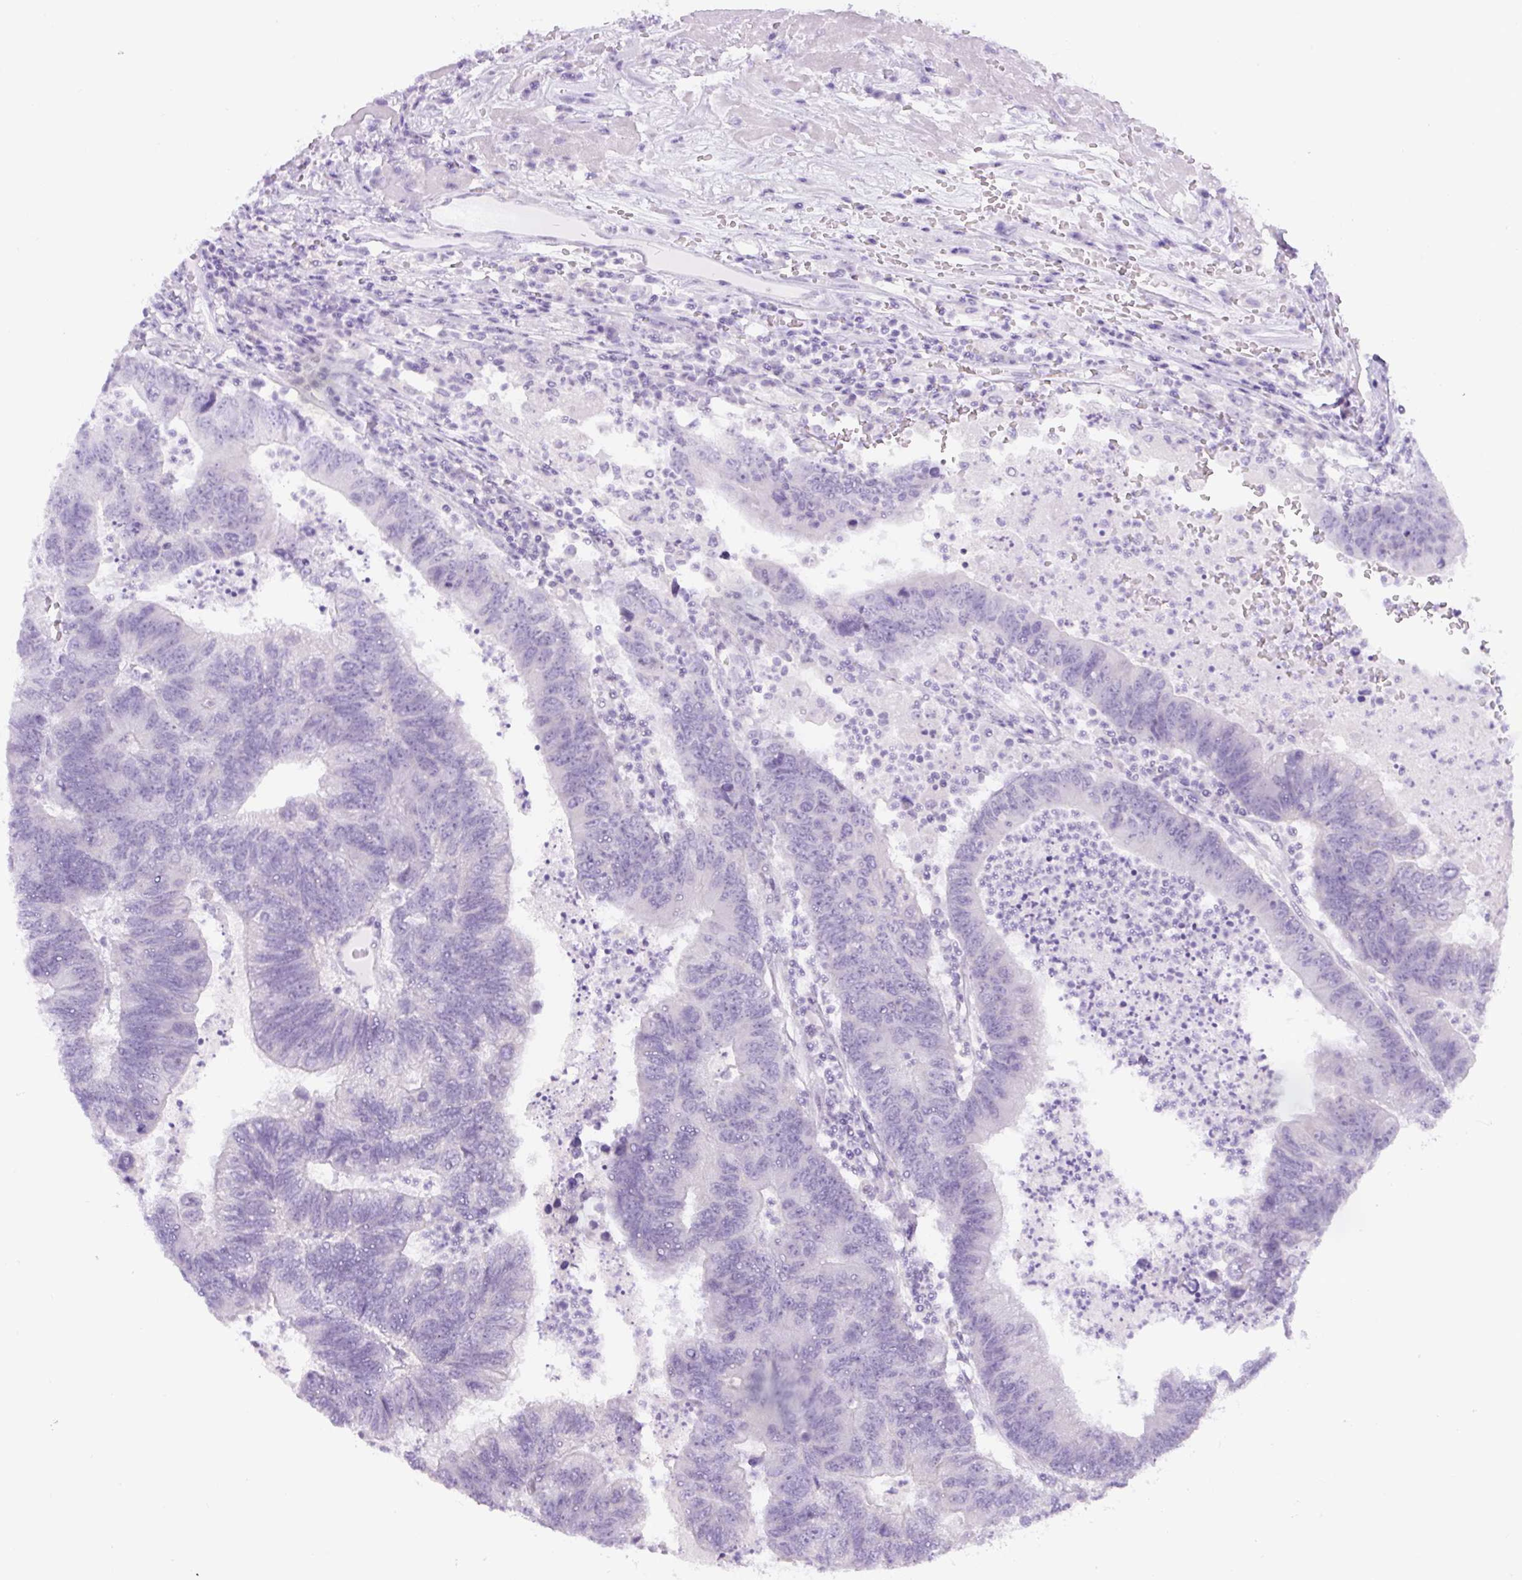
{"staining": {"intensity": "negative", "quantity": "none", "location": "none"}, "tissue": "colorectal cancer", "cell_type": "Tumor cells", "image_type": "cancer", "snomed": [{"axis": "morphology", "description": "Adenocarcinoma, NOS"}, {"axis": "topography", "description": "Colon"}], "caption": "Protein analysis of colorectal cancer reveals no significant expression in tumor cells.", "gene": "UBL3", "patient": {"sex": "female", "age": 48}}